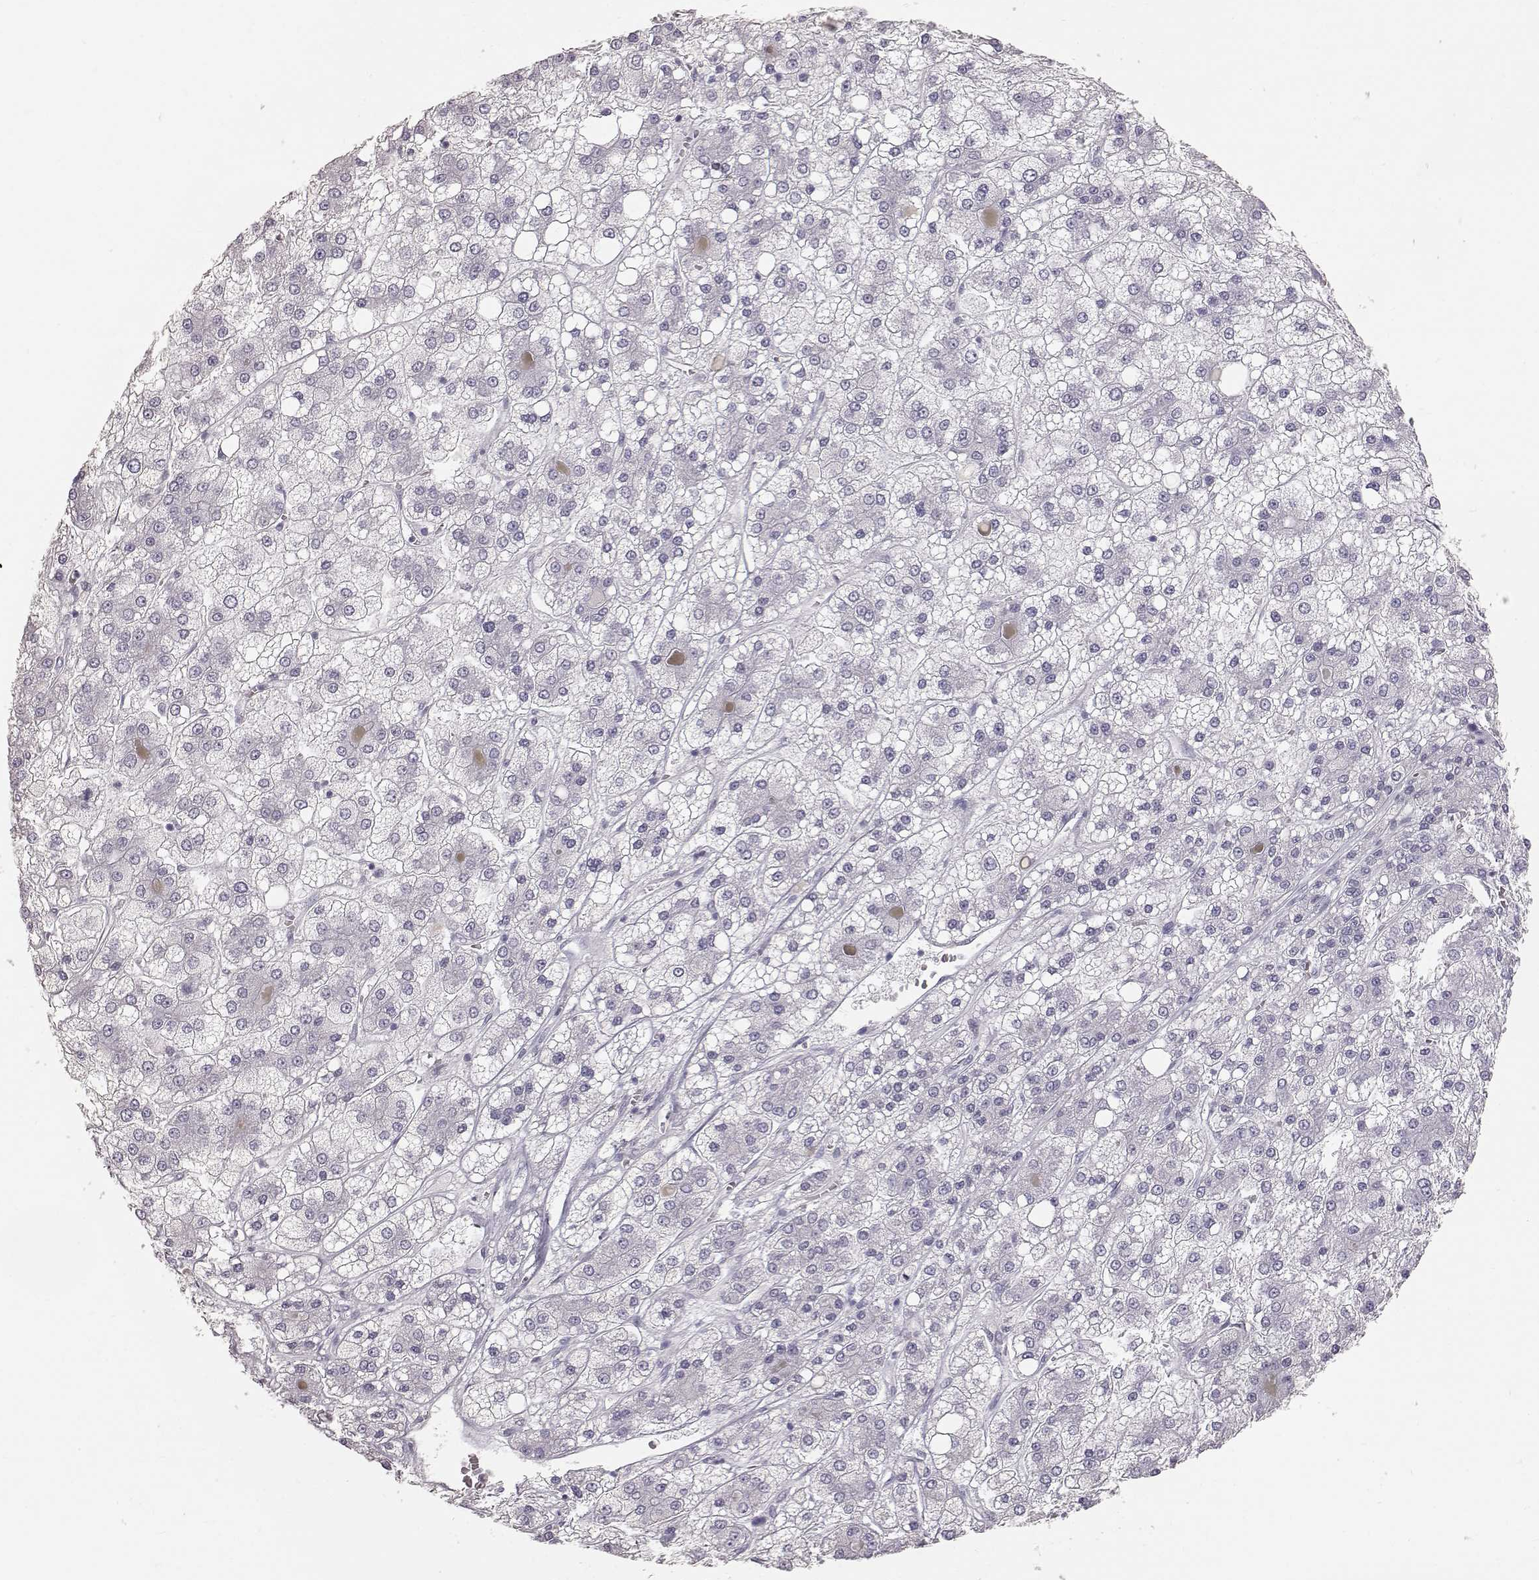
{"staining": {"intensity": "negative", "quantity": "none", "location": "none"}, "tissue": "liver cancer", "cell_type": "Tumor cells", "image_type": "cancer", "snomed": [{"axis": "morphology", "description": "Carcinoma, Hepatocellular, NOS"}, {"axis": "topography", "description": "Liver"}], "caption": "The micrograph displays no significant staining in tumor cells of liver hepatocellular carcinoma.", "gene": "KRT33A", "patient": {"sex": "male", "age": 73}}